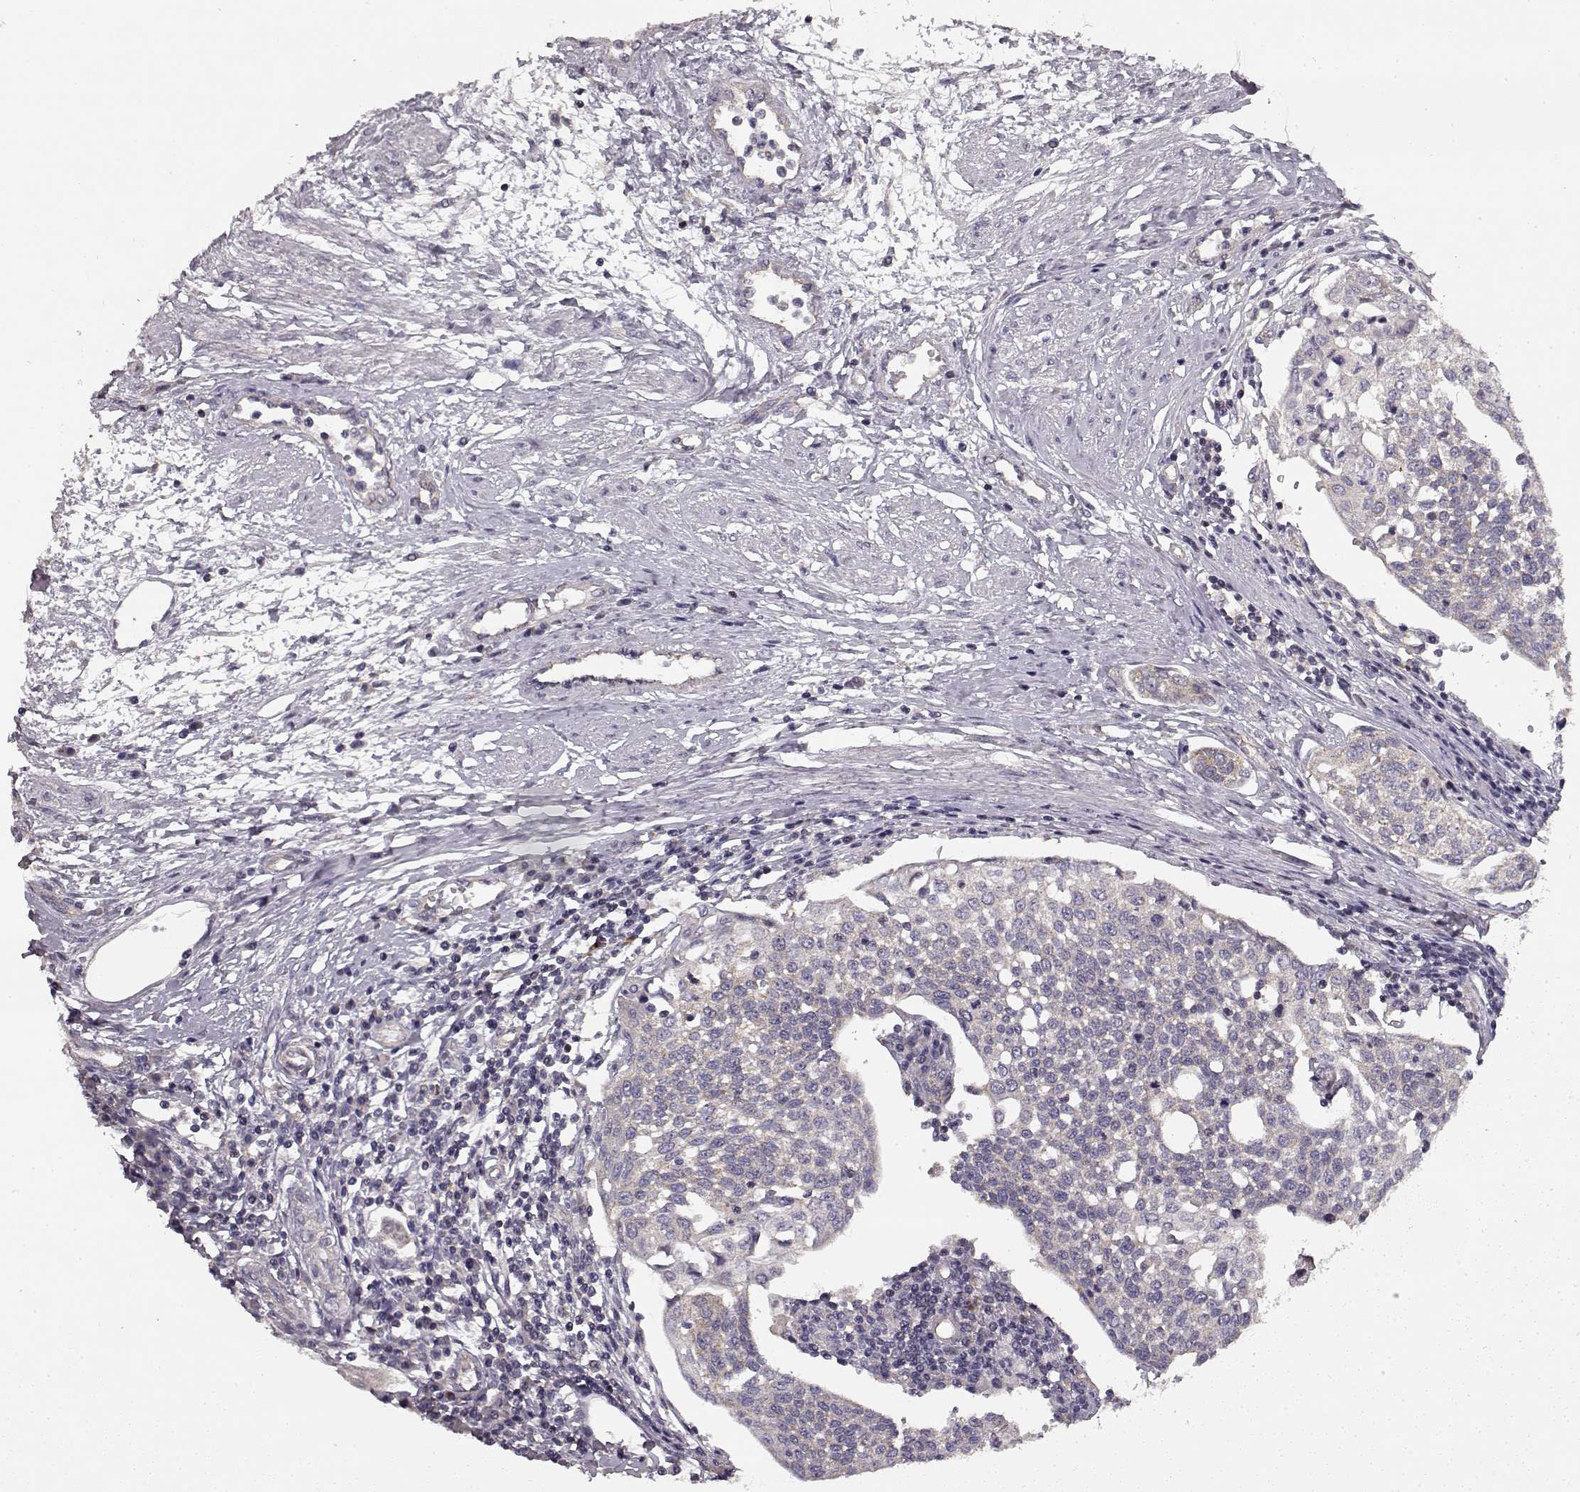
{"staining": {"intensity": "negative", "quantity": "none", "location": "none"}, "tissue": "cervical cancer", "cell_type": "Tumor cells", "image_type": "cancer", "snomed": [{"axis": "morphology", "description": "Squamous cell carcinoma, NOS"}, {"axis": "topography", "description": "Cervix"}], "caption": "Immunohistochemical staining of human cervical cancer shows no significant expression in tumor cells.", "gene": "ERBB3", "patient": {"sex": "female", "age": 34}}